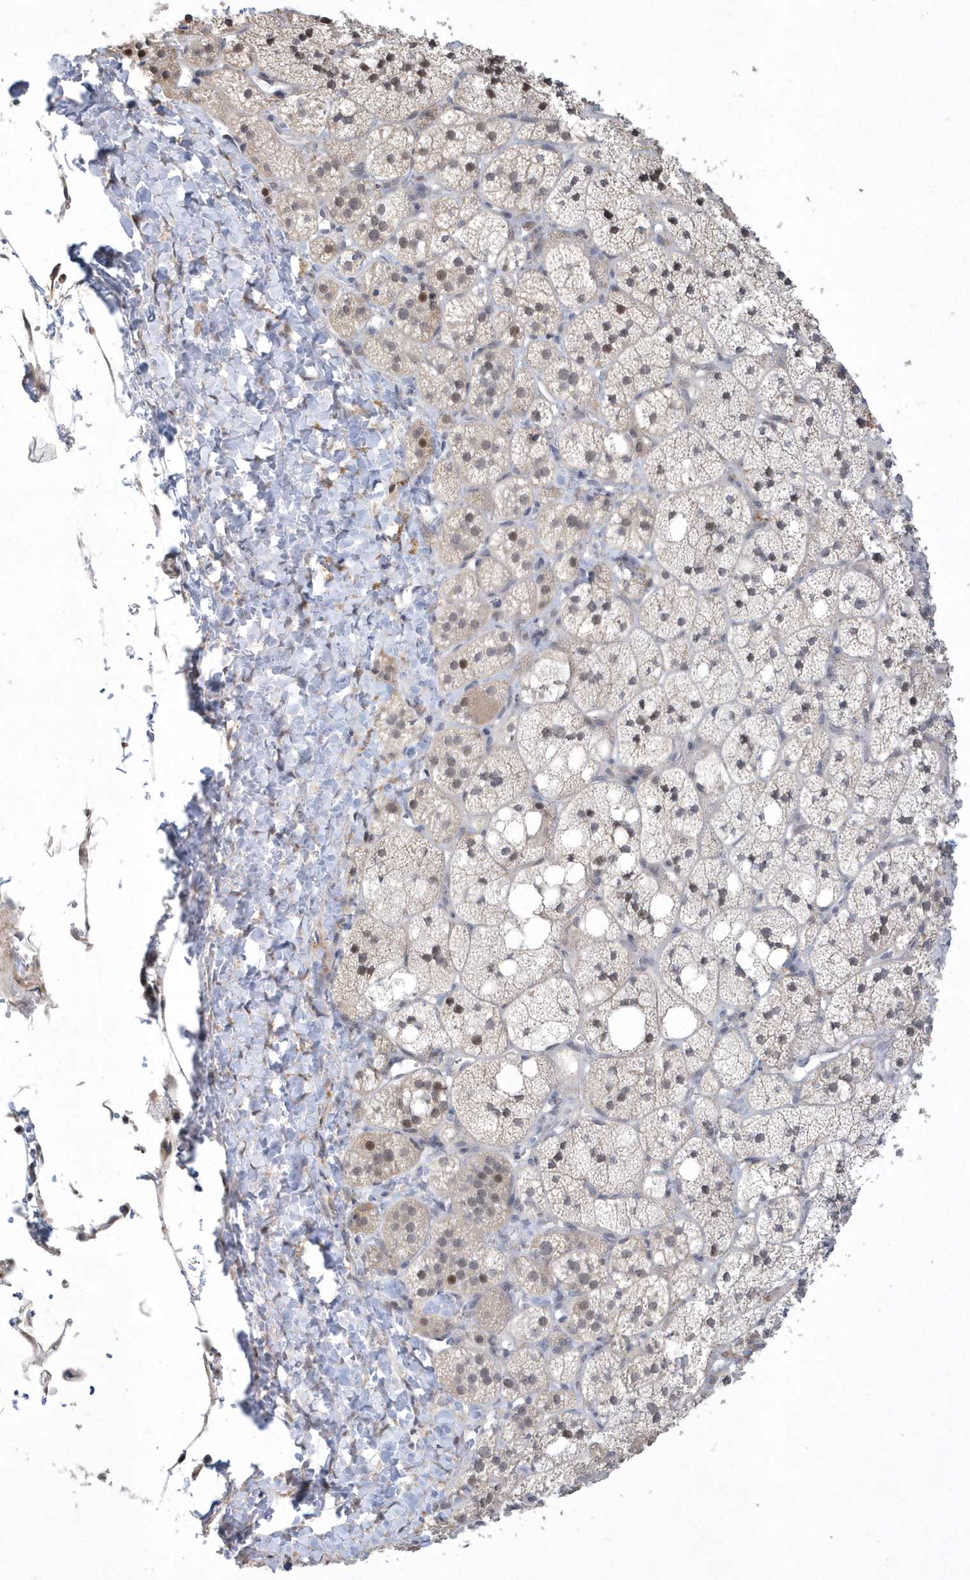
{"staining": {"intensity": "moderate", "quantity": "<25%", "location": "cytoplasmic/membranous"}, "tissue": "adrenal gland", "cell_type": "Glandular cells", "image_type": "normal", "snomed": [{"axis": "morphology", "description": "Normal tissue, NOS"}, {"axis": "topography", "description": "Adrenal gland"}], "caption": "Immunohistochemistry (IHC) staining of normal adrenal gland, which exhibits low levels of moderate cytoplasmic/membranous staining in about <25% of glandular cells indicating moderate cytoplasmic/membranous protein expression. The staining was performed using DAB (3,3'-diaminobenzidine) (brown) for protein detection and nuclei were counterstained in hematoxylin (blue).", "gene": "TSPEAR", "patient": {"sex": "male", "age": 61}}